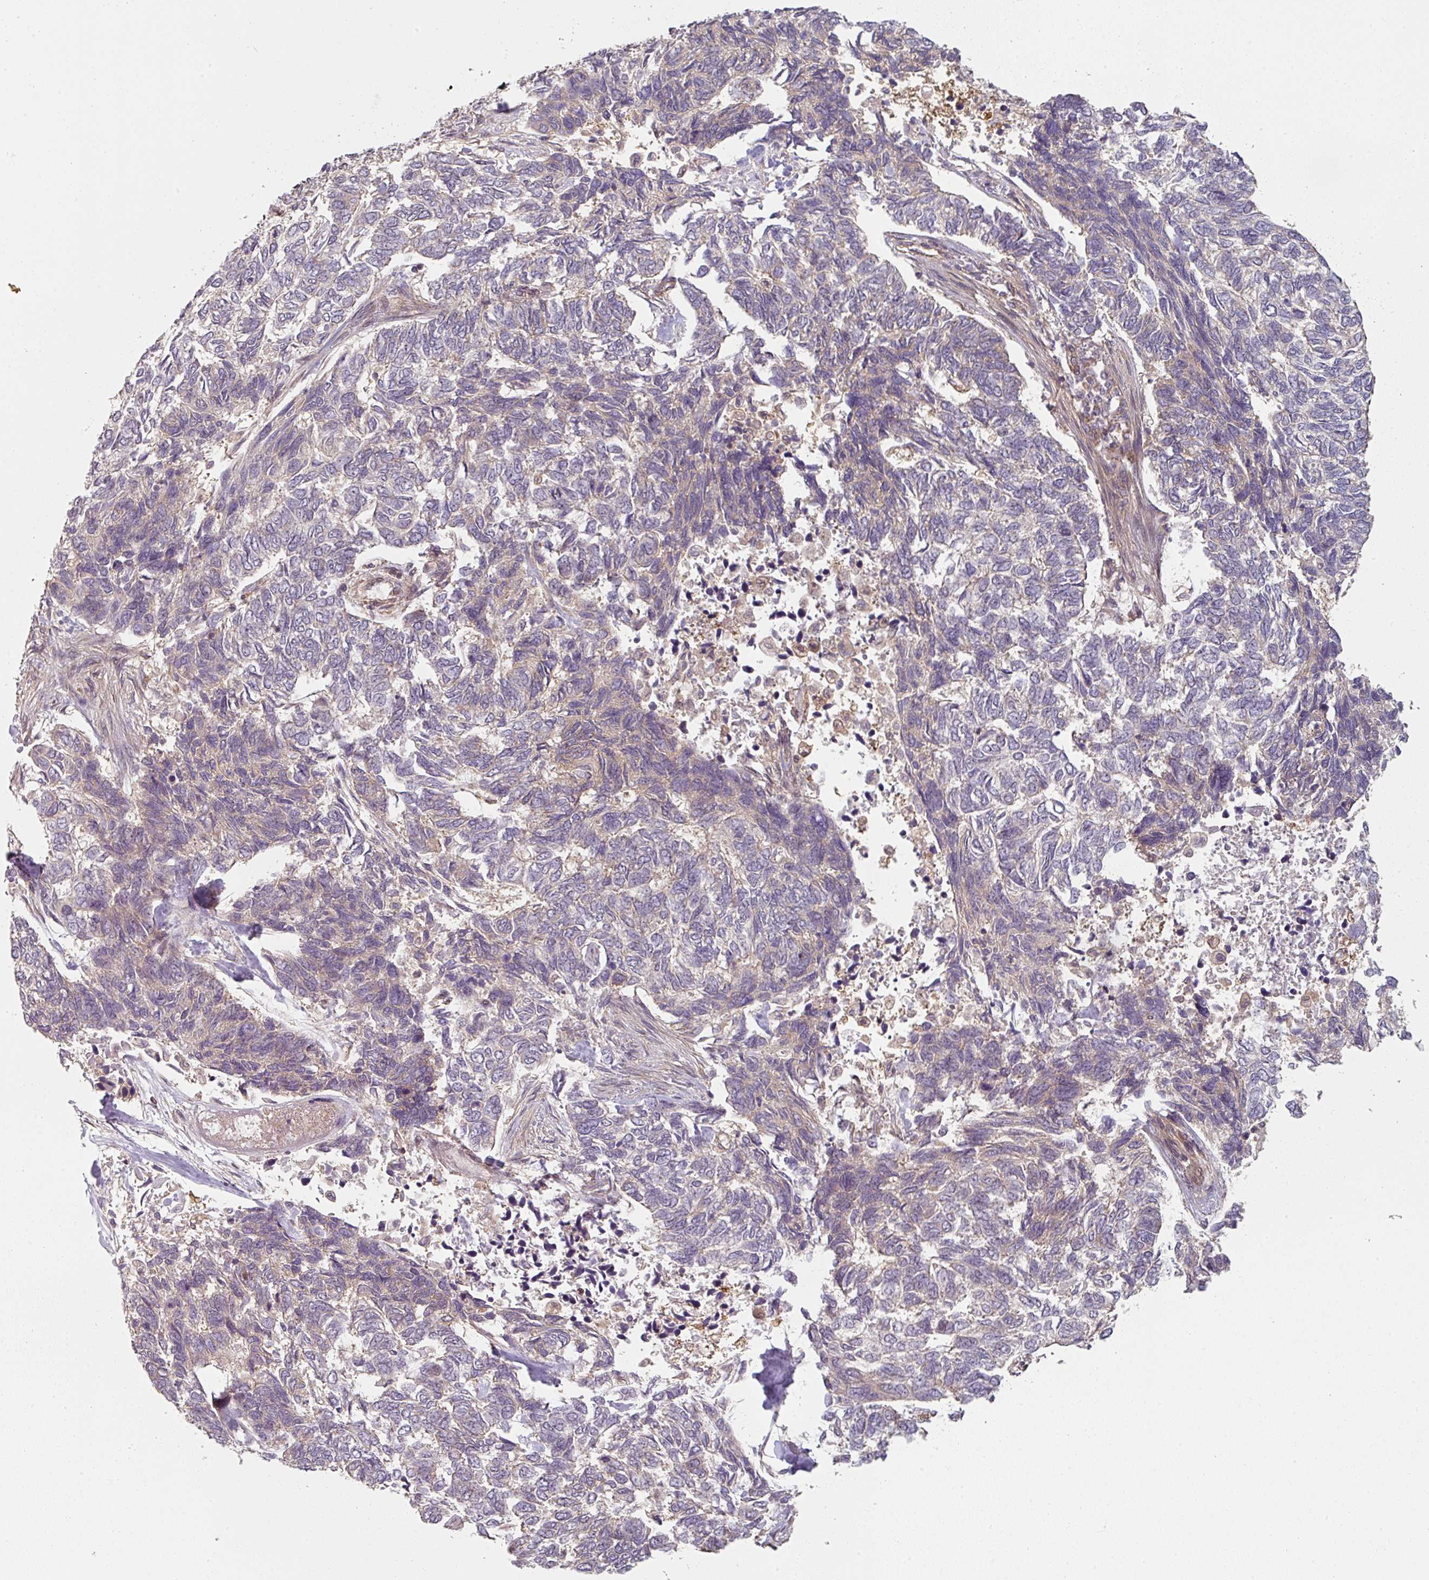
{"staining": {"intensity": "weak", "quantity": "25%-75%", "location": "cytoplasmic/membranous"}, "tissue": "skin cancer", "cell_type": "Tumor cells", "image_type": "cancer", "snomed": [{"axis": "morphology", "description": "Basal cell carcinoma"}, {"axis": "topography", "description": "Skin"}], "caption": "Human skin basal cell carcinoma stained with a protein marker displays weak staining in tumor cells.", "gene": "PSME3IP1", "patient": {"sex": "female", "age": 65}}